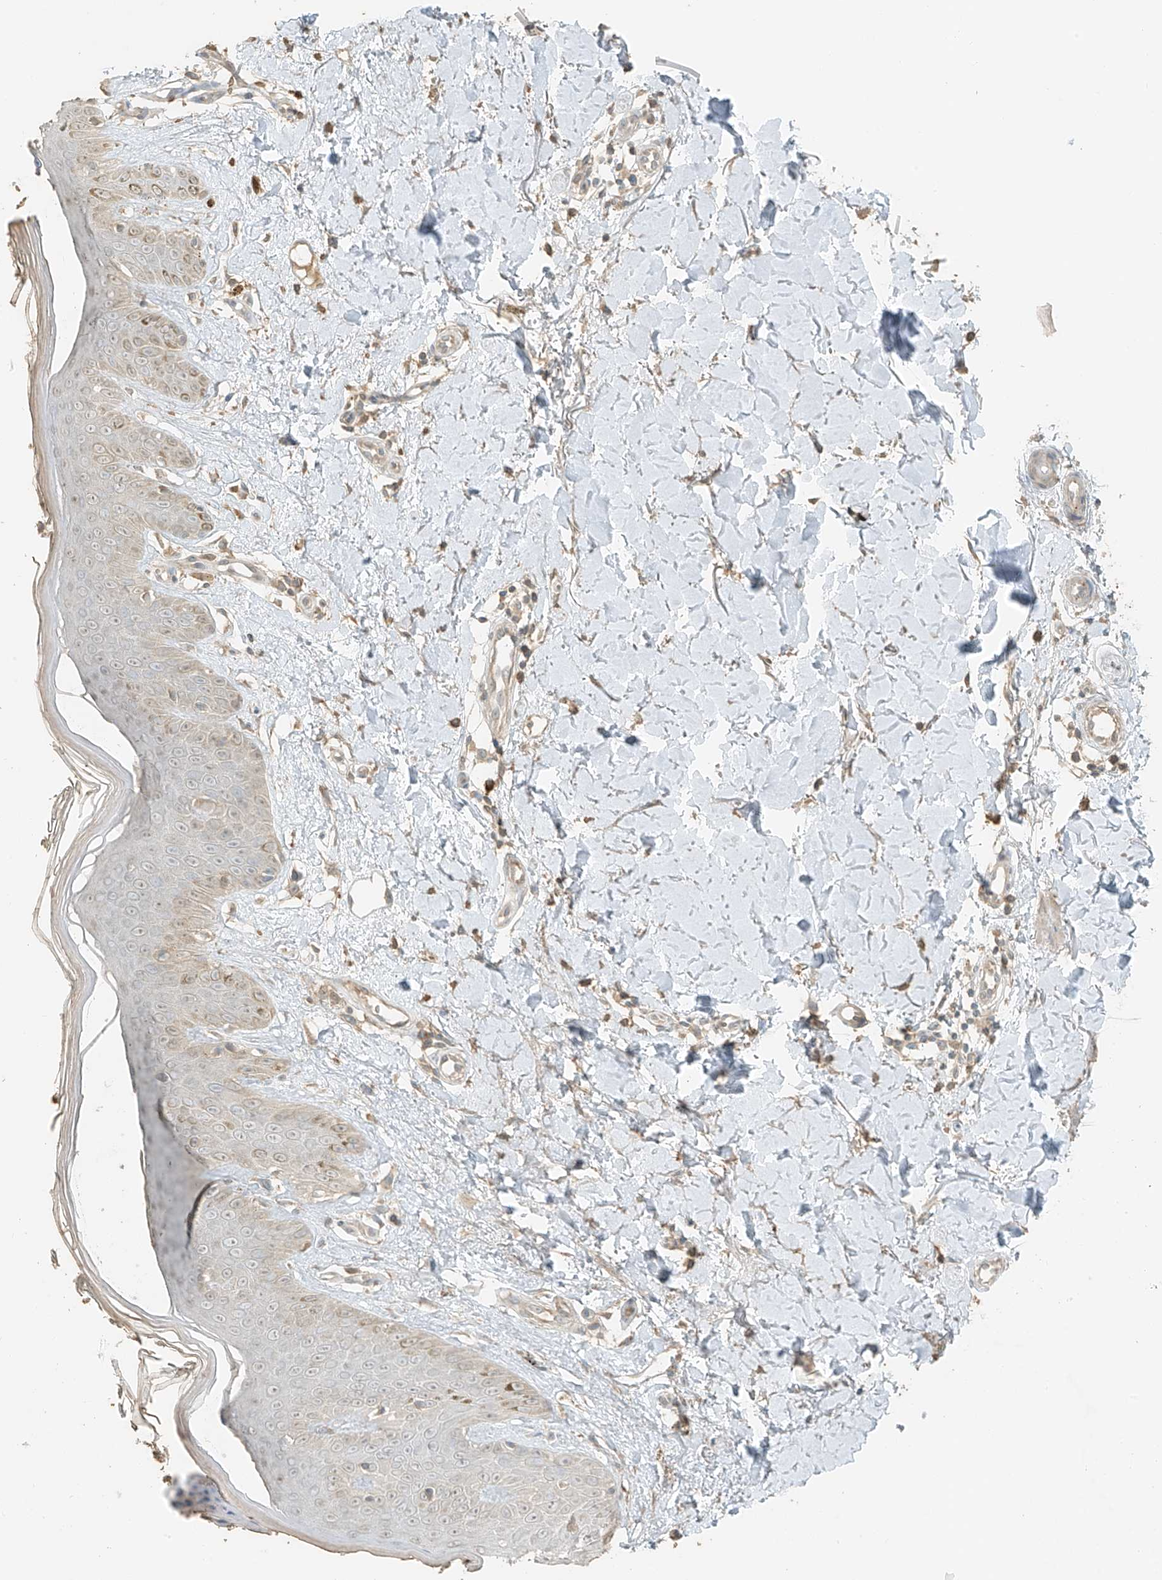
{"staining": {"intensity": "weak", "quantity": ">75%", "location": "cytoplasmic/membranous"}, "tissue": "skin", "cell_type": "Fibroblasts", "image_type": "normal", "snomed": [{"axis": "morphology", "description": "Normal tissue, NOS"}, {"axis": "topography", "description": "Skin"}], "caption": "Weak cytoplasmic/membranous protein positivity is present in about >75% of fibroblasts in skin.", "gene": "RFTN2", "patient": {"sex": "female", "age": 64}}